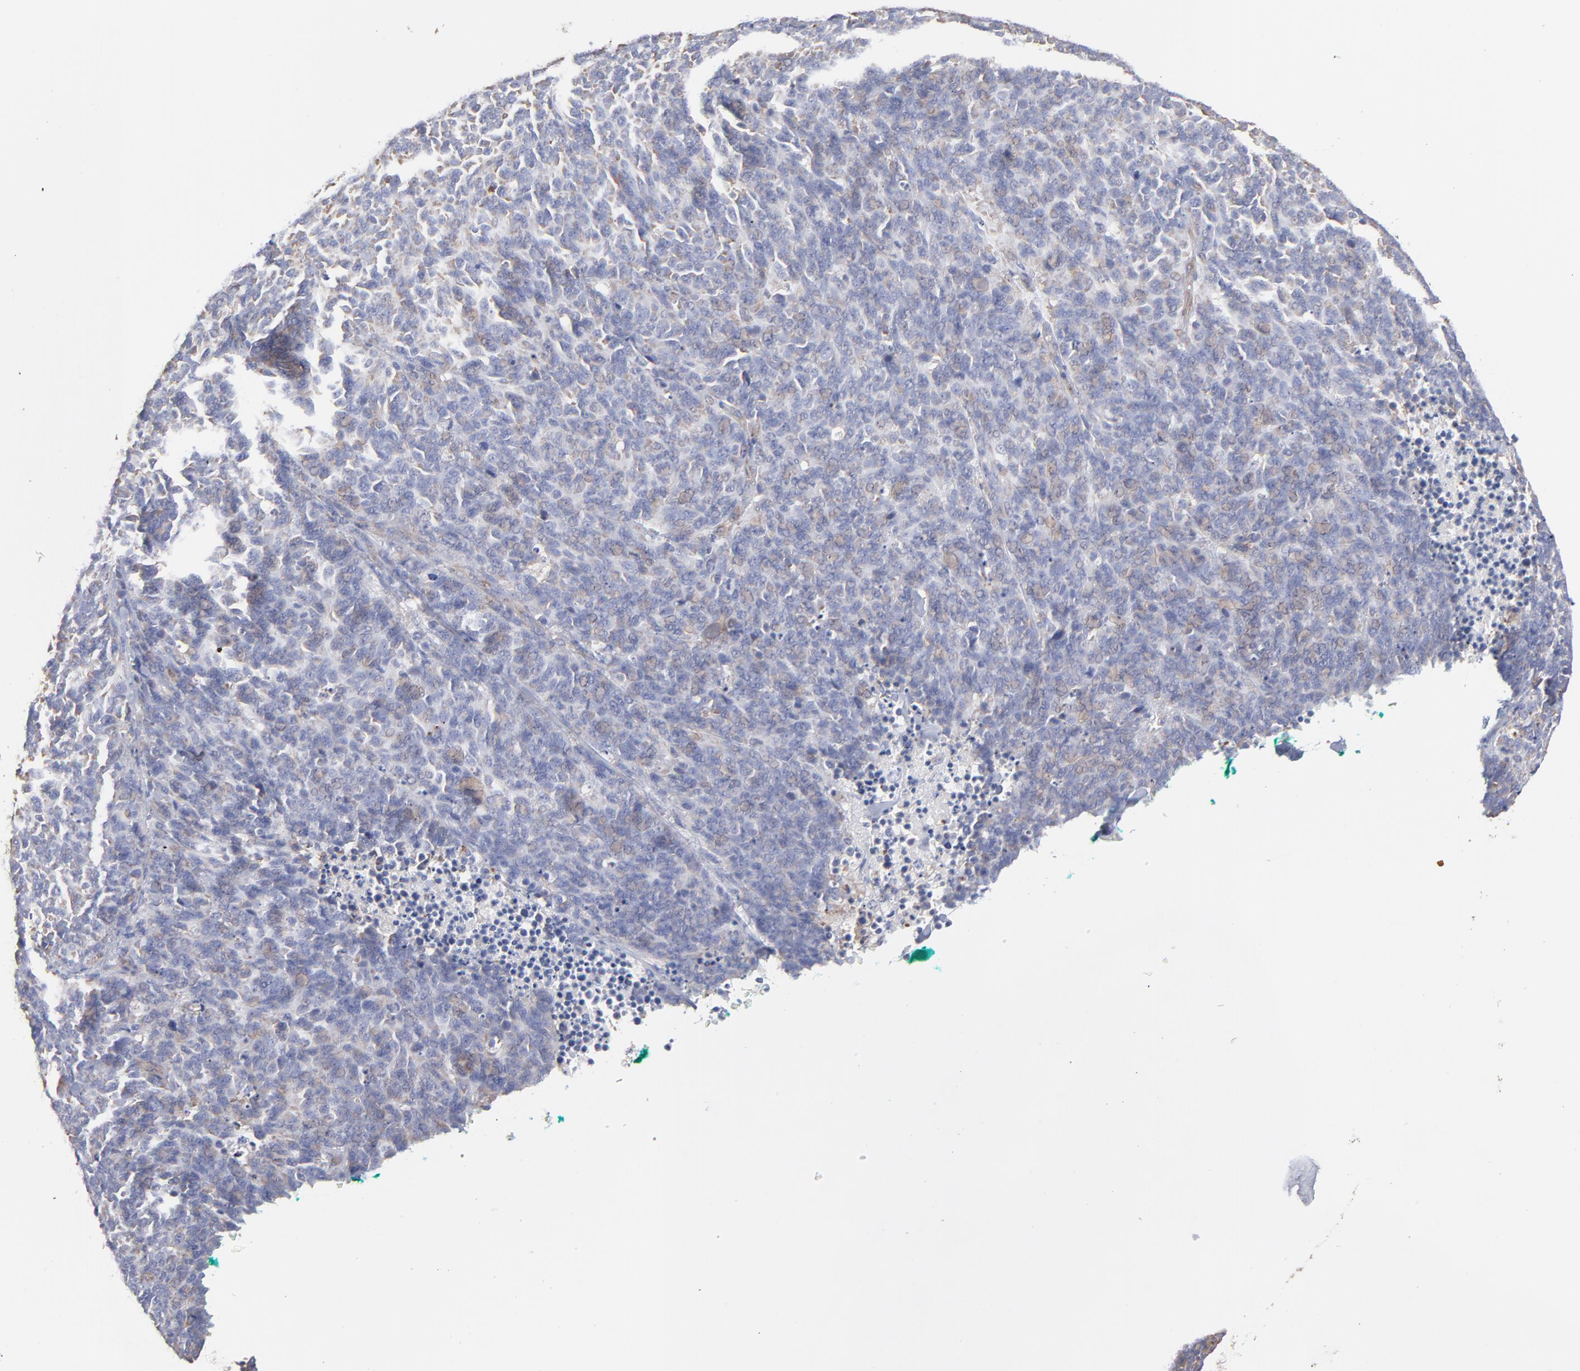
{"staining": {"intensity": "weak", "quantity": "25%-75%", "location": "cytoplasmic/membranous"}, "tissue": "lung cancer", "cell_type": "Tumor cells", "image_type": "cancer", "snomed": [{"axis": "morphology", "description": "Neoplasm, malignant, NOS"}, {"axis": "topography", "description": "Lung"}], "caption": "There is low levels of weak cytoplasmic/membranous staining in tumor cells of malignant neoplasm (lung), as demonstrated by immunohistochemical staining (brown color).", "gene": "RPL3", "patient": {"sex": "female", "age": 58}}